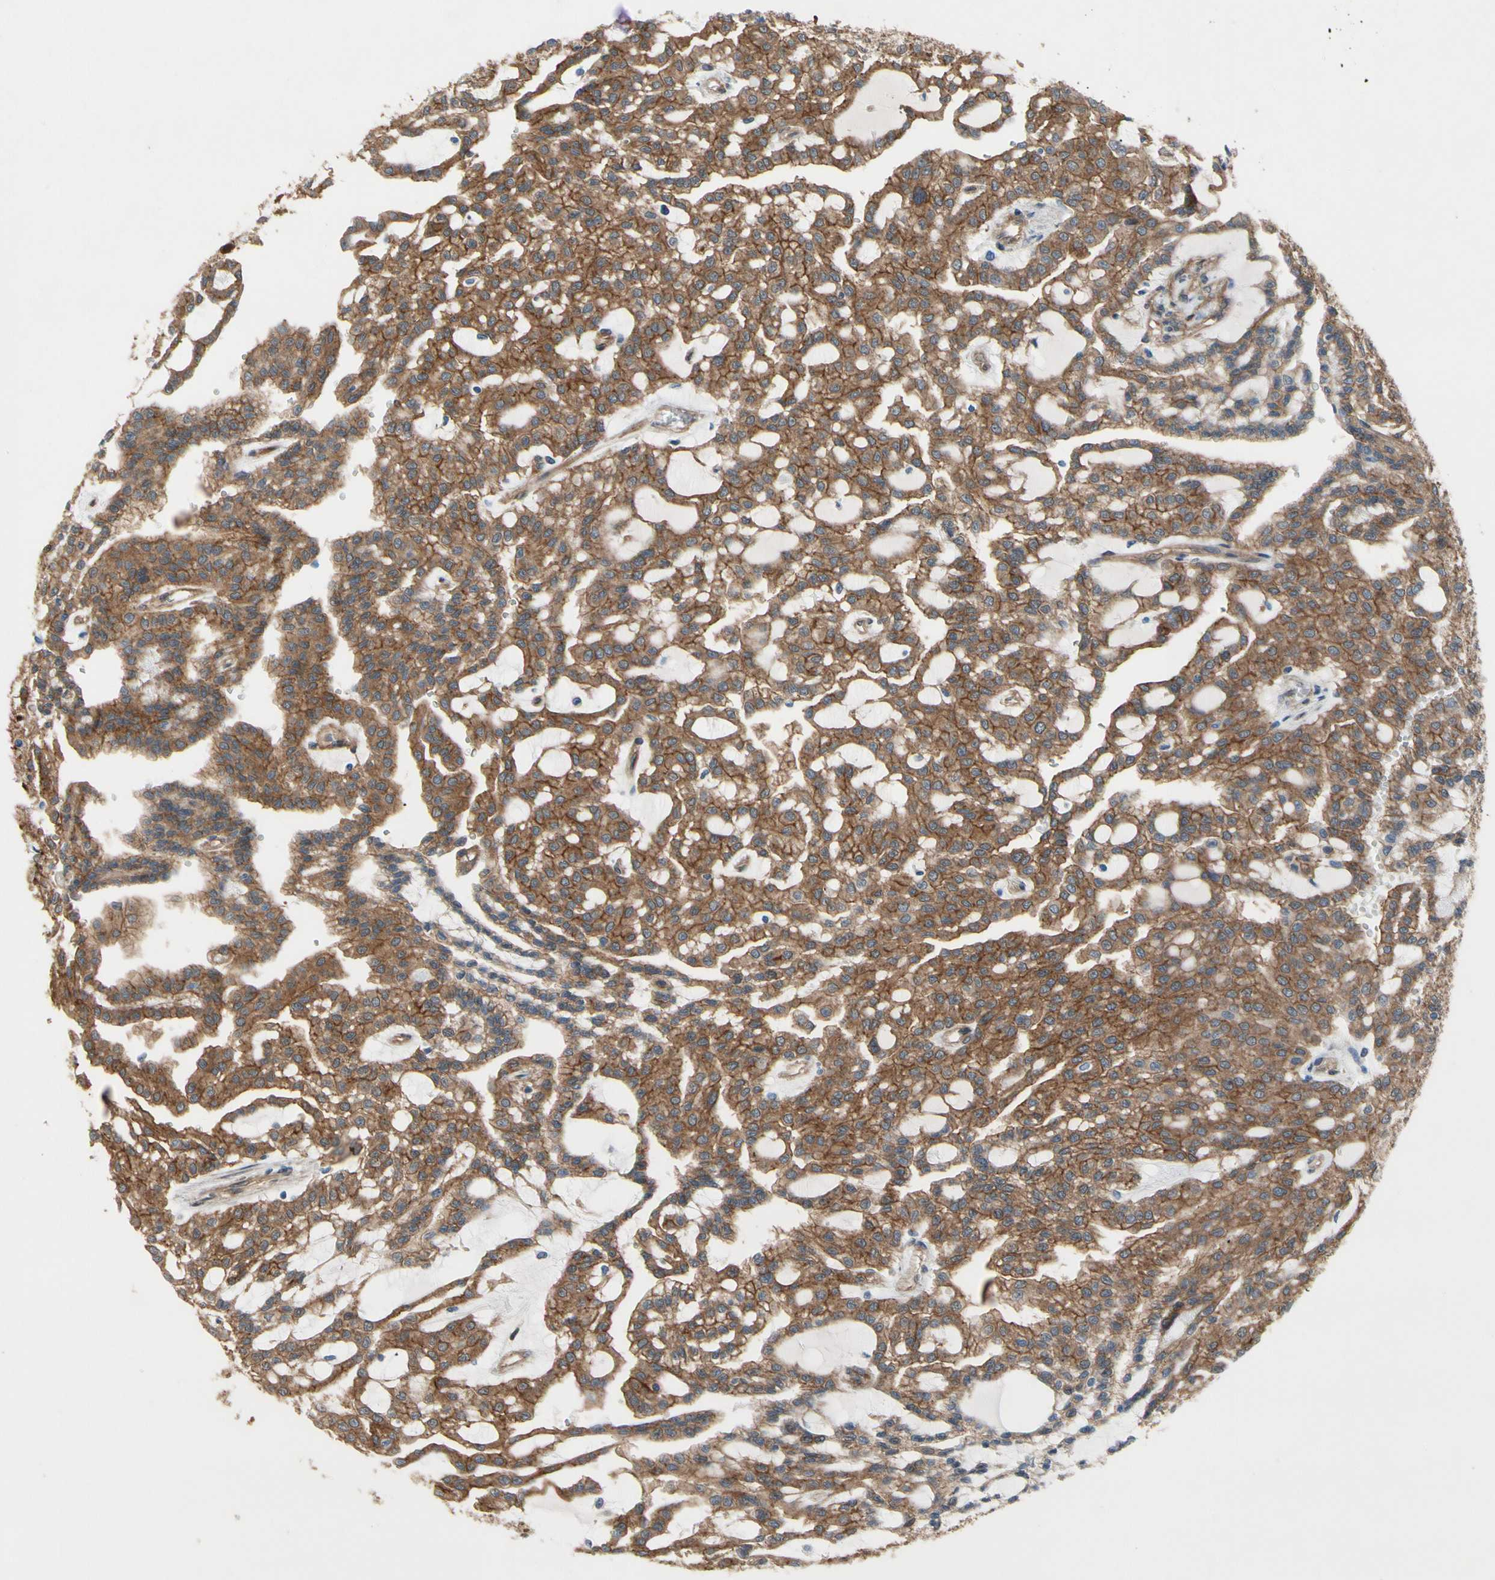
{"staining": {"intensity": "moderate", "quantity": ">75%", "location": "cytoplasmic/membranous"}, "tissue": "renal cancer", "cell_type": "Tumor cells", "image_type": "cancer", "snomed": [{"axis": "morphology", "description": "Adenocarcinoma, NOS"}, {"axis": "topography", "description": "Kidney"}], "caption": "High-power microscopy captured an immunohistochemistry (IHC) micrograph of adenocarcinoma (renal), revealing moderate cytoplasmic/membranous staining in approximately >75% of tumor cells.", "gene": "CTTNBP2", "patient": {"sex": "male", "age": 63}}